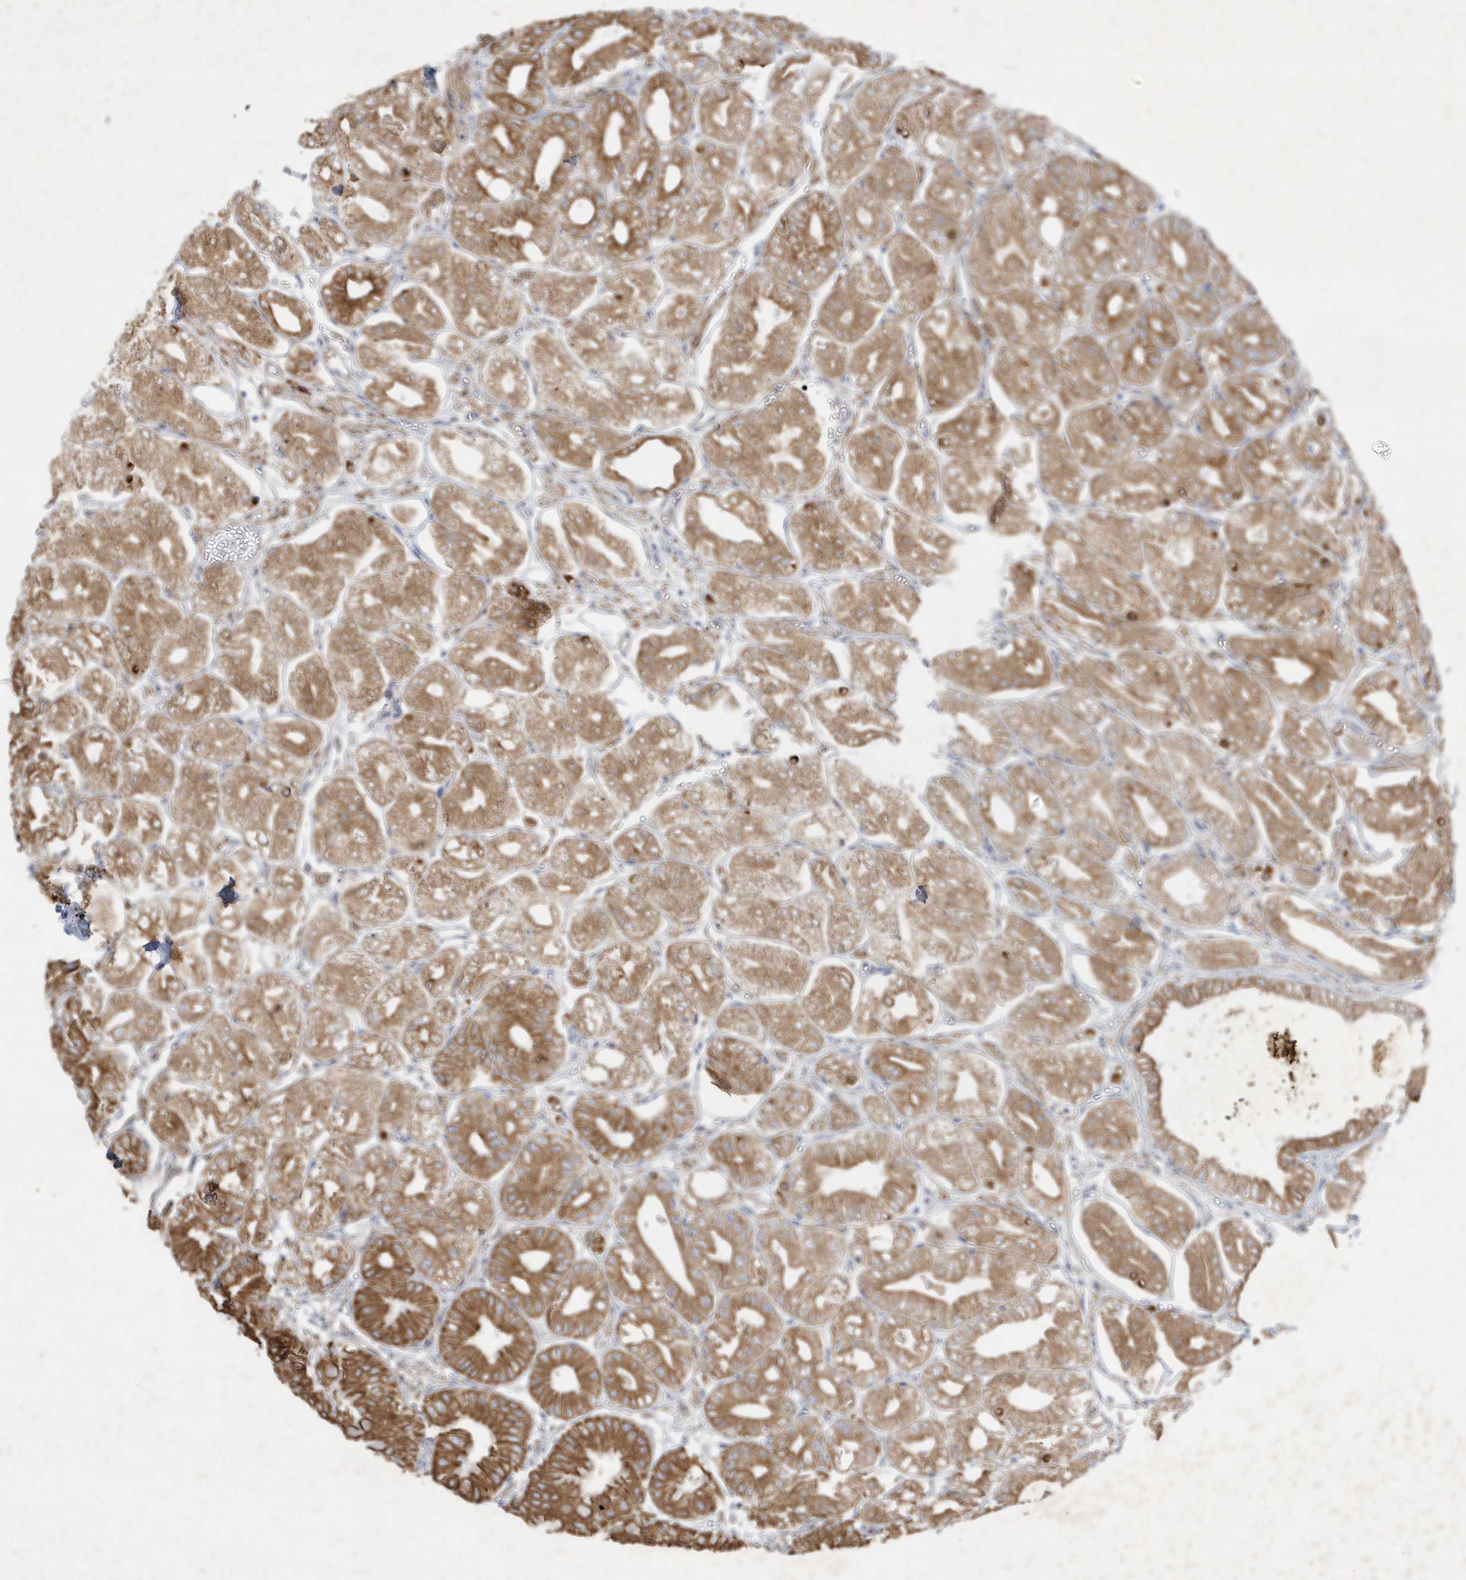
{"staining": {"intensity": "moderate", "quantity": ">75%", "location": "cytoplasmic/membranous"}, "tissue": "stomach", "cell_type": "Glandular cells", "image_type": "normal", "snomed": [{"axis": "morphology", "description": "Normal tissue, NOS"}, {"axis": "topography", "description": "Stomach, lower"}], "caption": "Moderate cytoplasmic/membranous protein positivity is seen in approximately >75% of glandular cells in stomach.", "gene": "LARS1", "patient": {"sex": "male", "age": 71}}